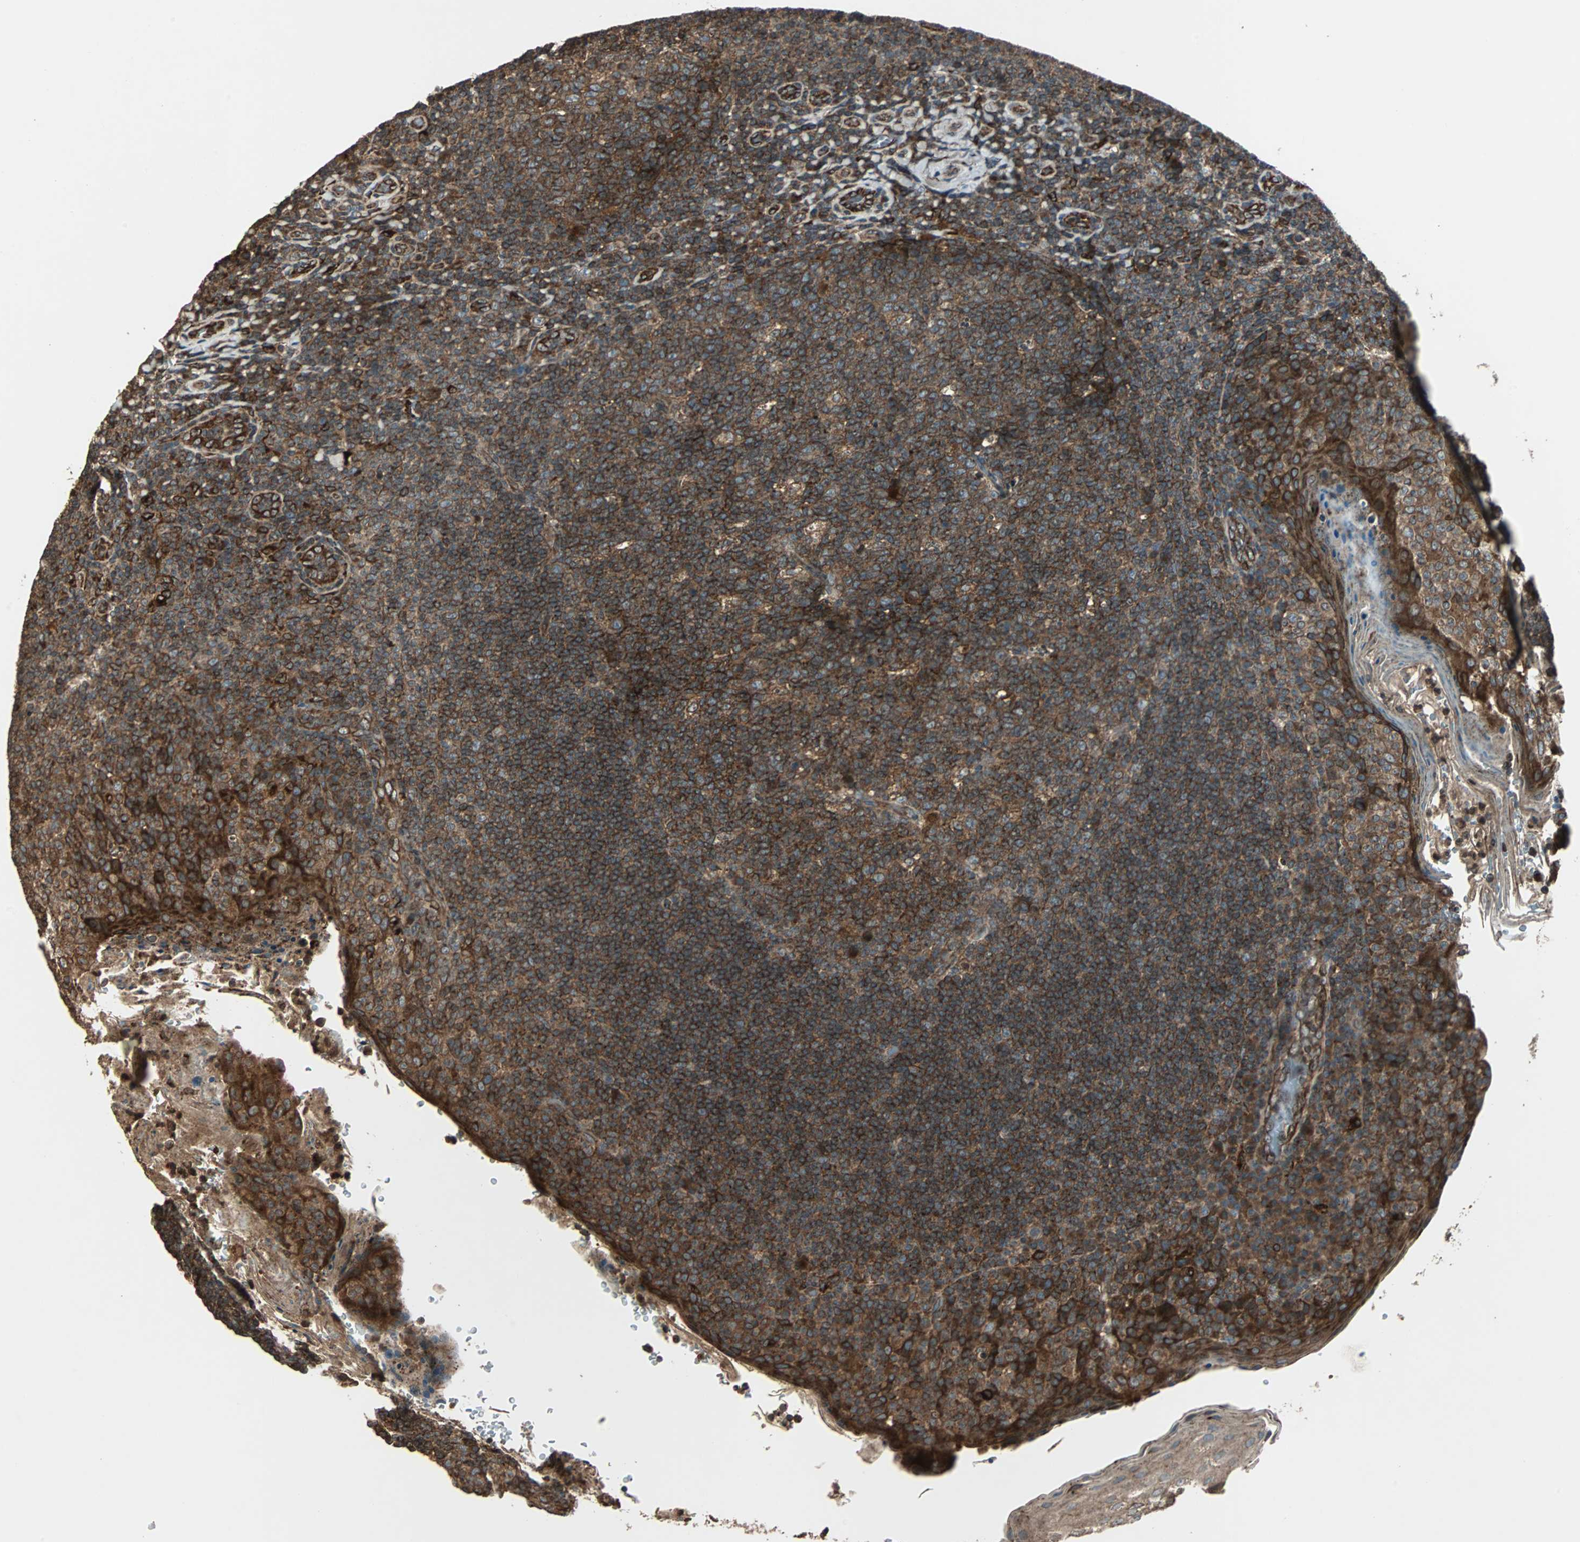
{"staining": {"intensity": "strong", "quantity": ">75%", "location": "cytoplasmic/membranous"}, "tissue": "tonsil", "cell_type": "Germinal center cells", "image_type": "normal", "snomed": [{"axis": "morphology", "description": "Normal tissue, NOS"}, {"axis": "topography", "description": "Tonsil"}], "caption": "The histopathology image shows a brown stain indicating the presence of a protein in the cytoplasmic/membranous of germinal center cells in tonsil.", "gene": "RAB7A", "patient": {"sex": "male", "age": 17}}